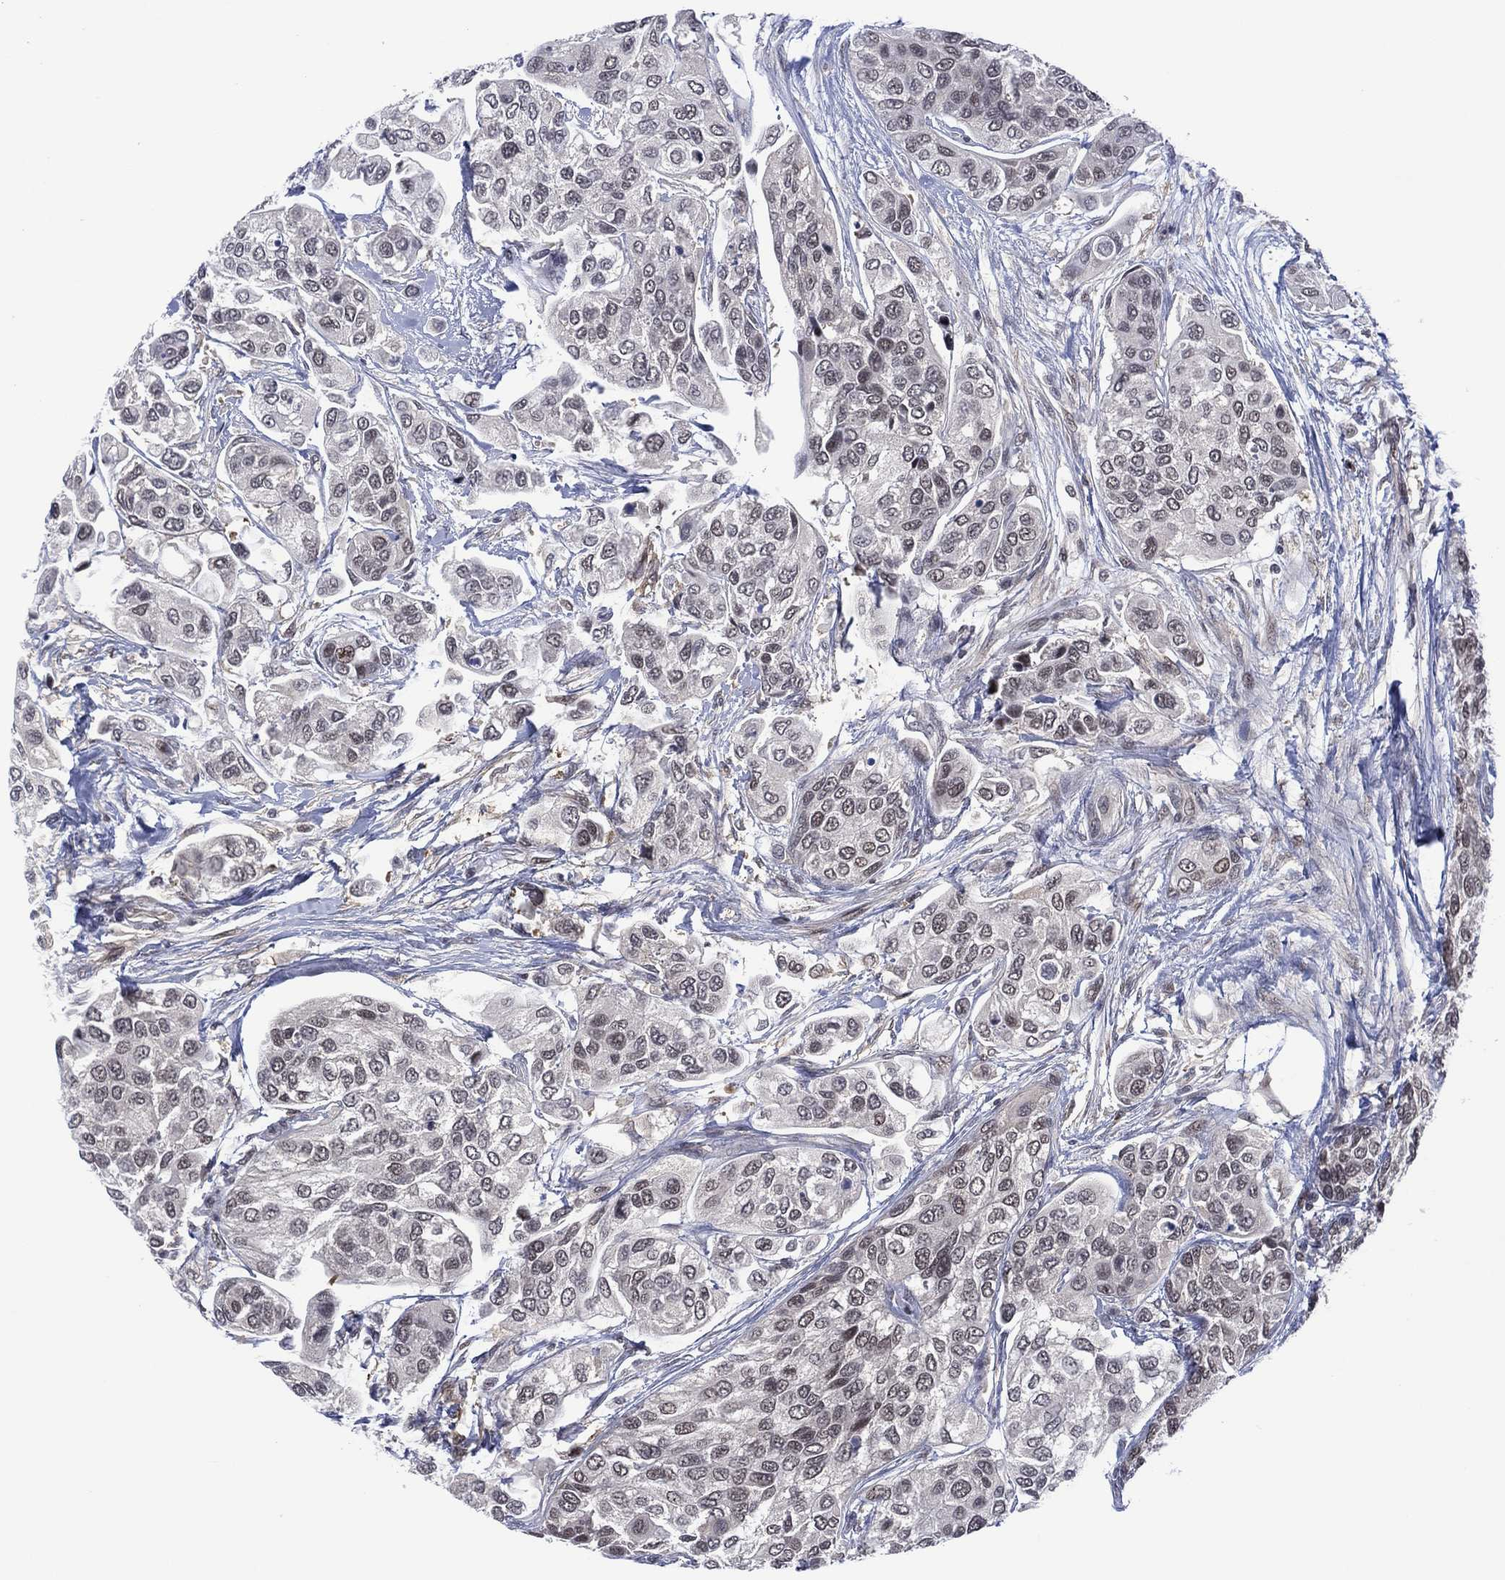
{"staining": {"intensity": "negative", "quantity": "none", "location": "none"}, "tissue": "urothelial cancer", "cell_type": "Tumor cells", "image_type": "cancer", "snomed": [{"axis": "morphology", "description": "Urothelial carcinoma, High grade"}, {"axis": "topography", "description": "Urinary bladder"}], "caption": "IHC image of urothelial cancer stained for a protein (brown), which exhibits no positivity in tumor cells.", "gene": "DPP4", "patient": {"sex": "male", "age": 77}}